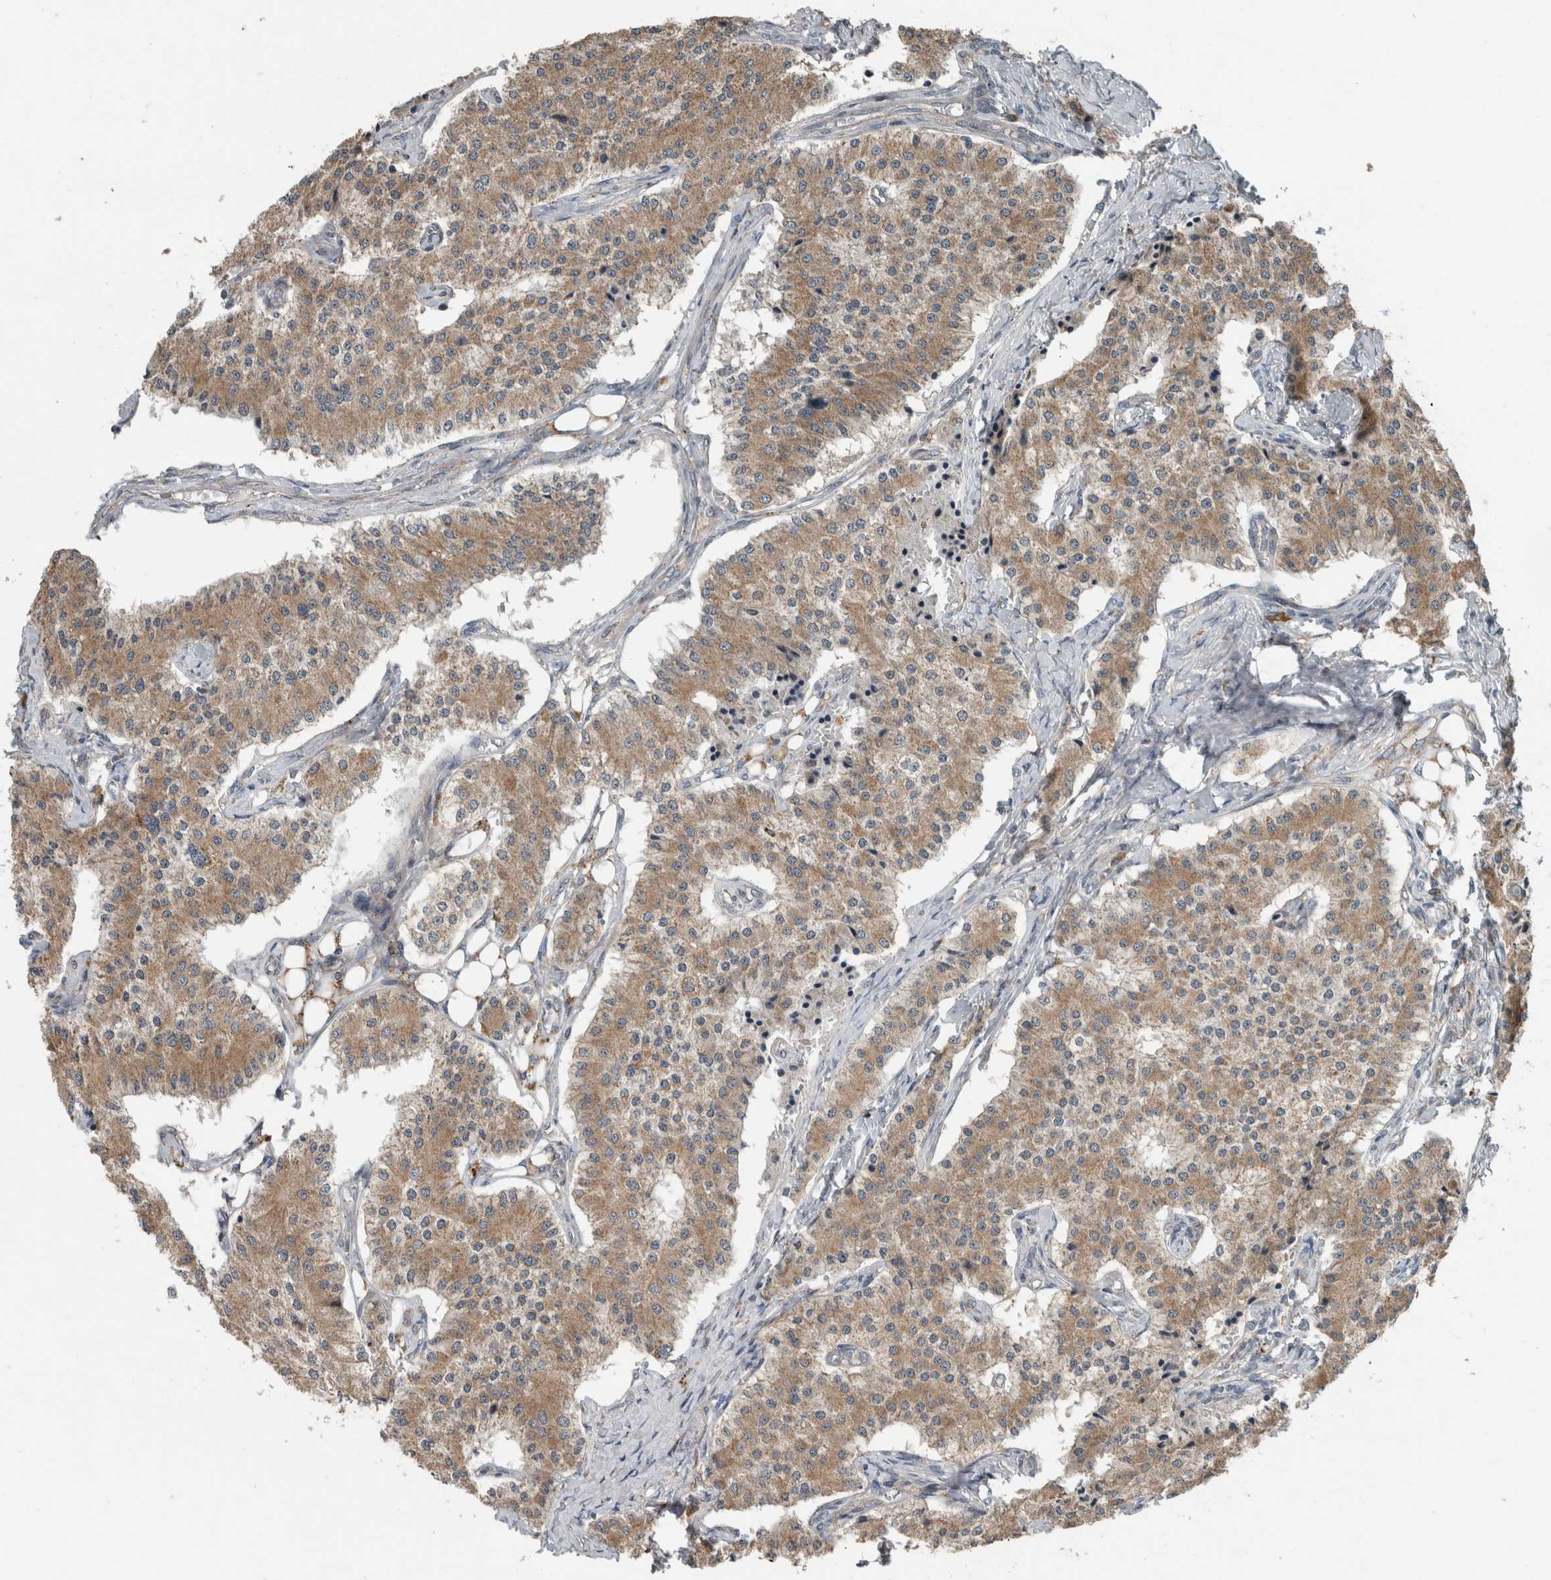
{"staining": {"intensity": "moderate", "quantity": ">75%", "location": "cytoplasmic/membranous"}, "tissue": "carcinoid", "cell_type": "Tumor cells", "image_type": "cancer", "snomed": [{"axis": "morphology", "description": "Carcinoid, malignant, NOS"}, {"axis": "topography", "description": "Colon"}], "caption": "Immunohistochemistry (DAB) staining of malignant carcinoid displays moderate cytoplasmic/membranous protein expression in approximately >75% of tumor cells.", "gene": "GBA2", "patient": {"sex": "female", "age": 52}}